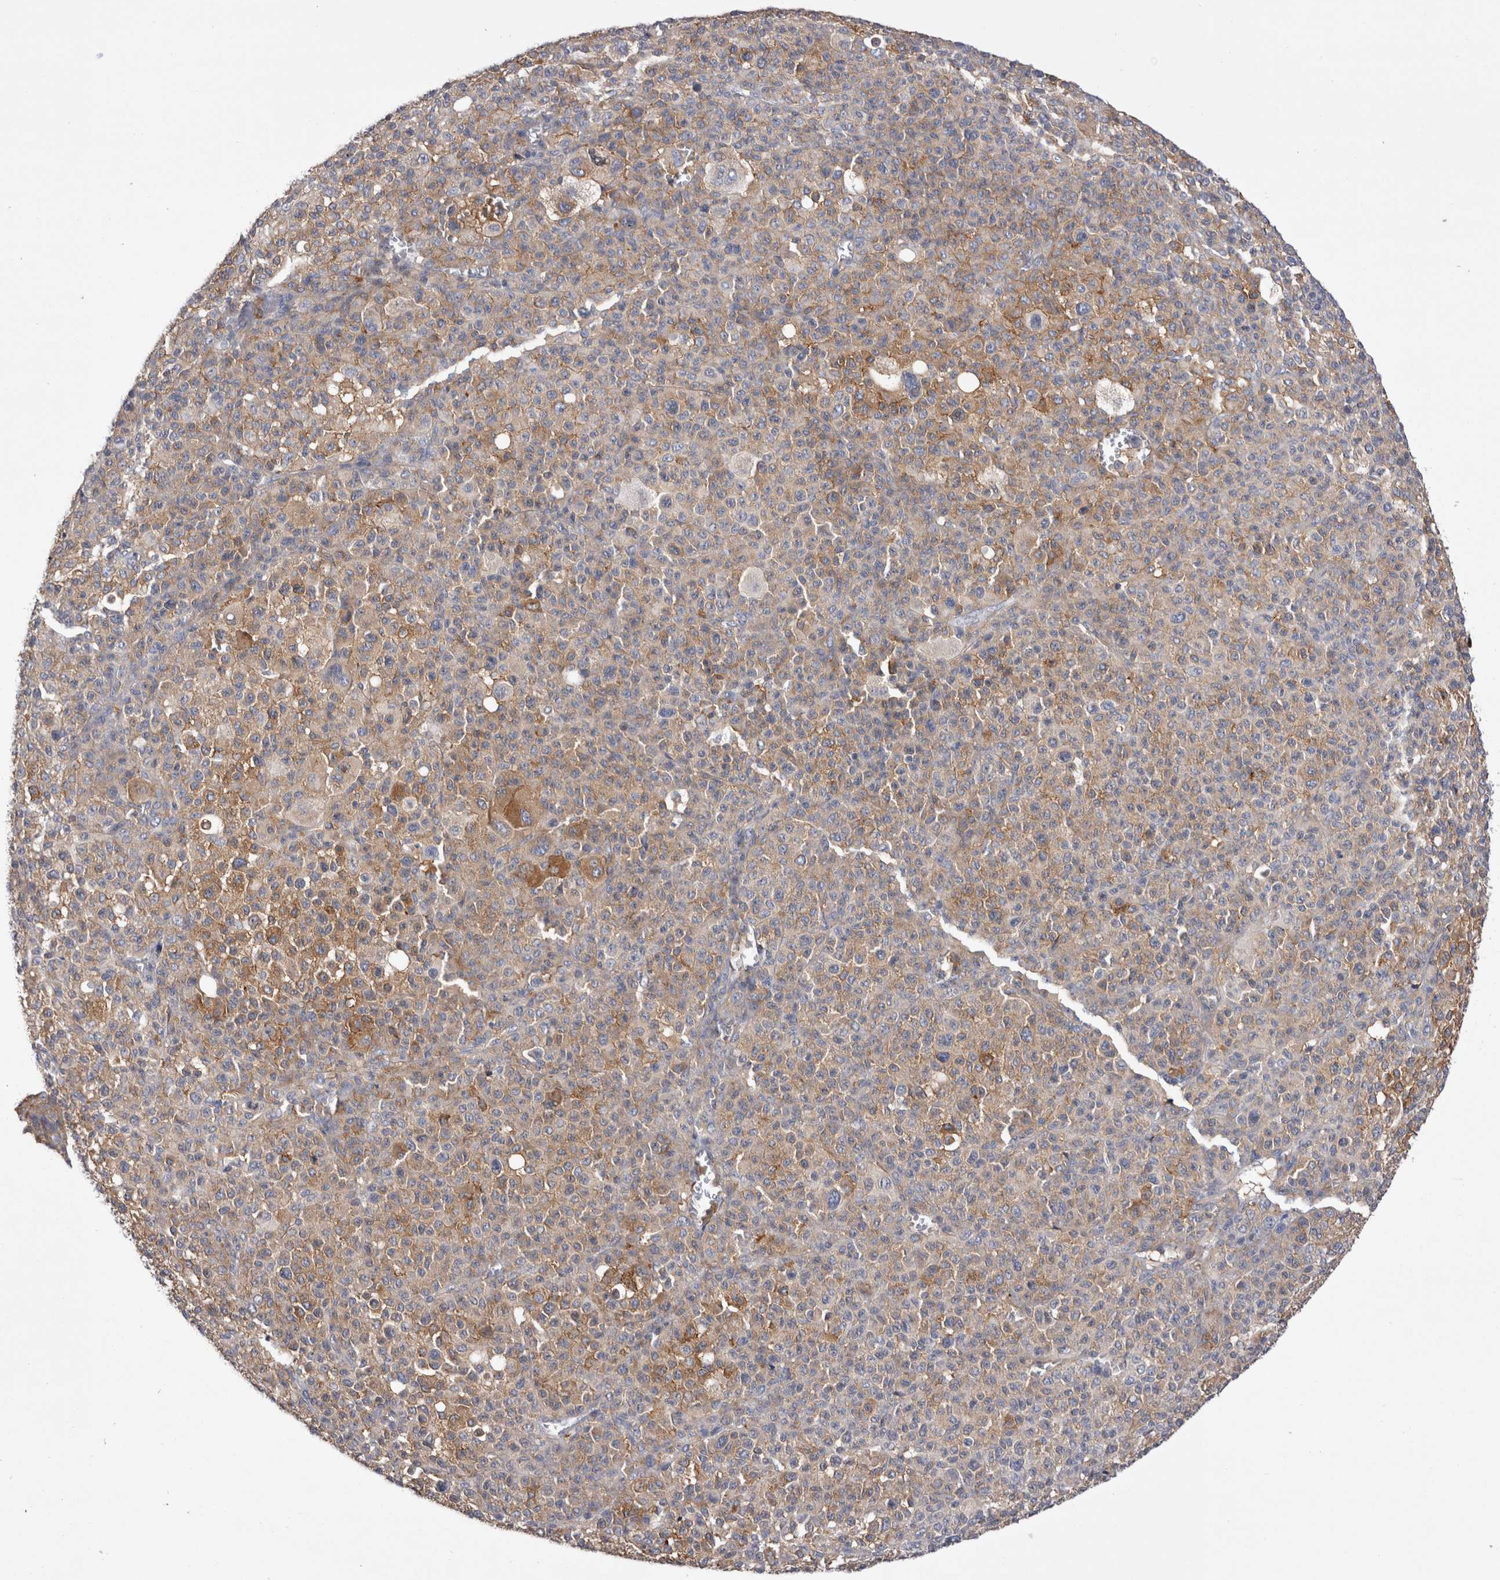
{"staining": {"intensity": "moderate", "quantity": ">75%", "location": "cytoplasmic/membranous"}, "tissue": "melanoma", "cell_type": "Tumor cells", "image_type": "cancer", "snomed": [{"axis": "morphology", "description": "Malignant melanoma, Metastatic site"}, {"axis": "topography", "description": "Skin"}], "caption": "Tumor cells demonstrate medium levels of moderate cytoplasmic/membranous positivity in approximately >75% of cells in malignant melanoma (metastatic site).", "gene": "RAB11FIP1", "patient": {"sex": "female", "age": 74}}